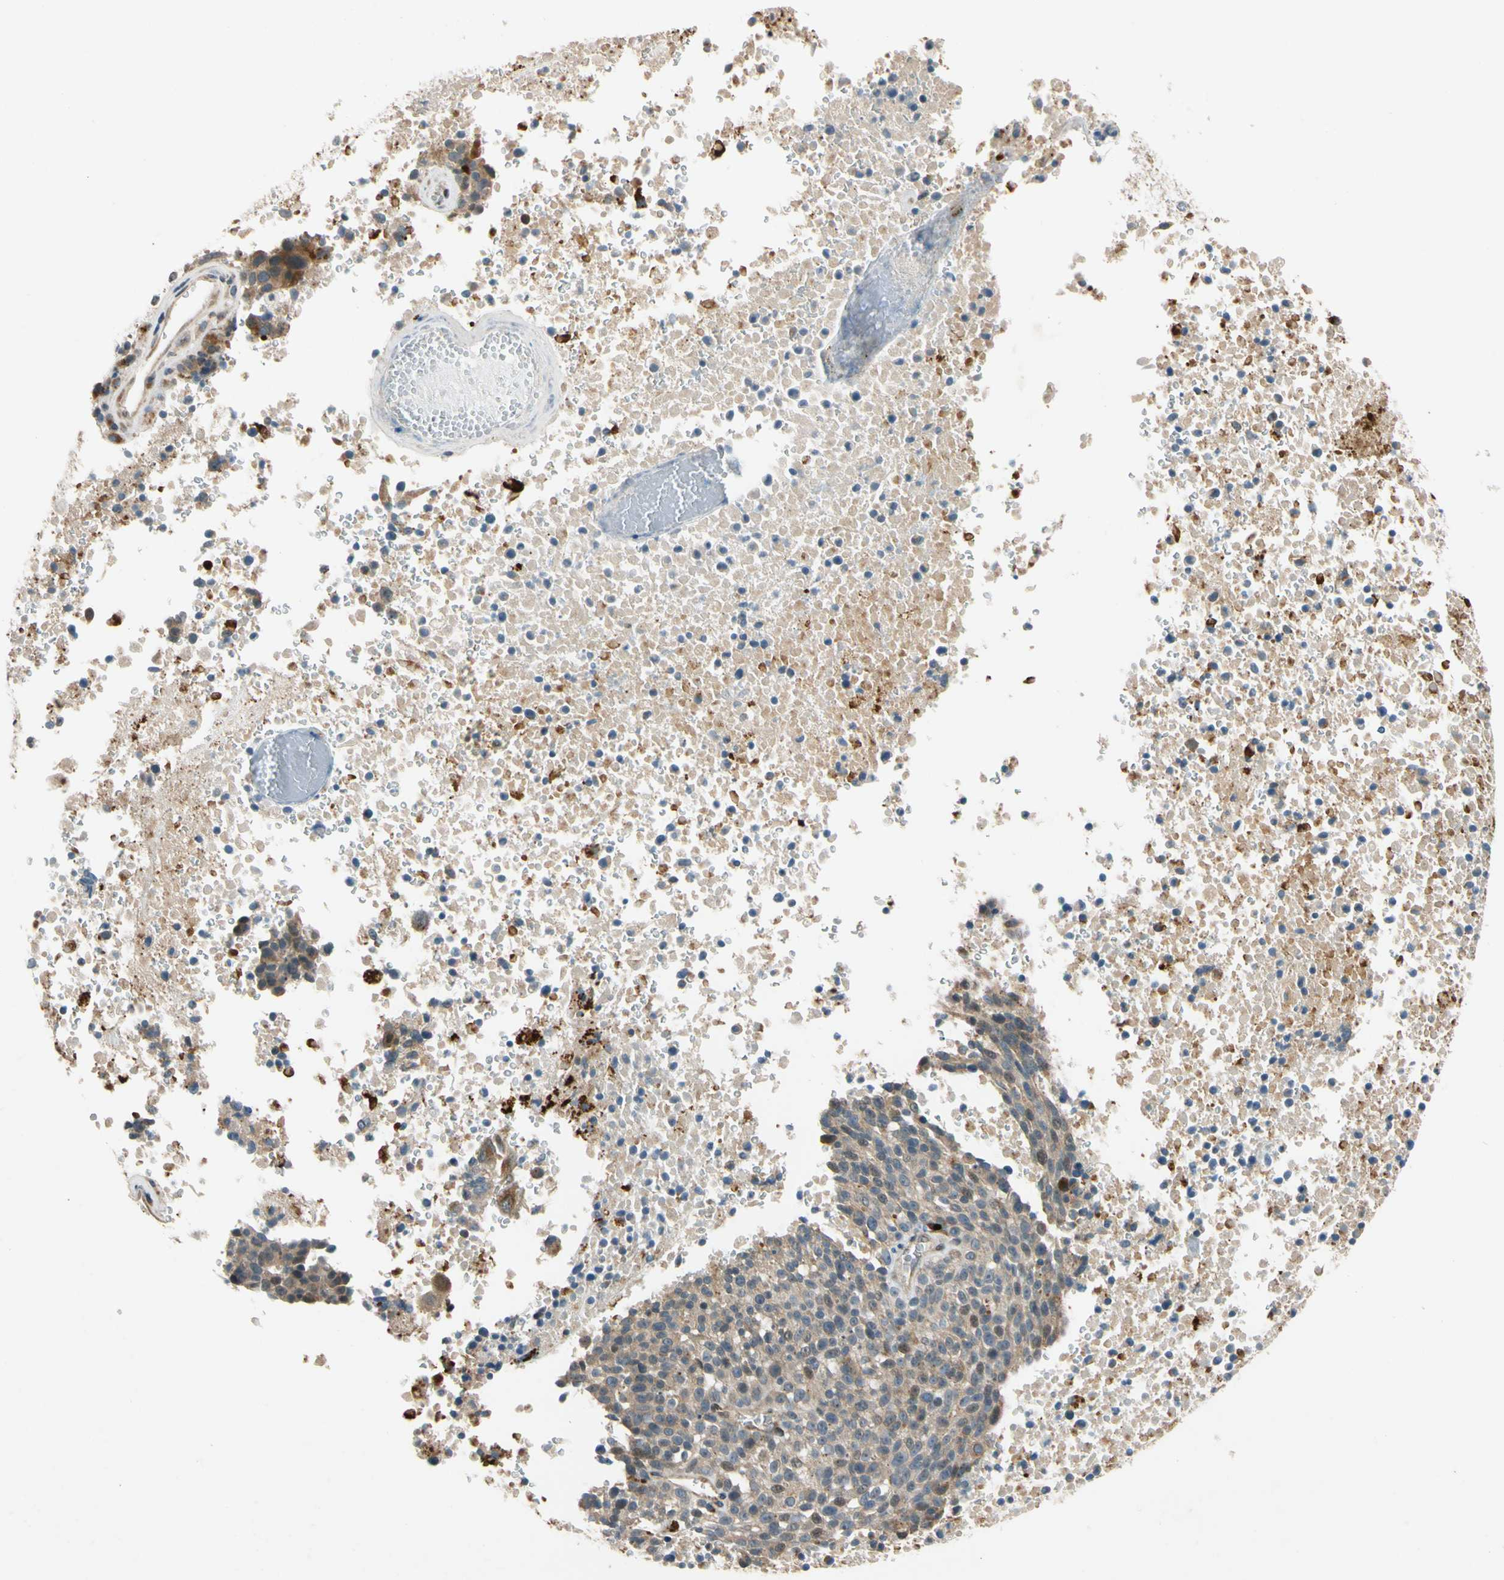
{"staining": {"intensity": "moderate", "quantity": ">75%", "location": "cytoplasmic/membranous"}, "tissue": "melanoma", "cell_type": "Tumor cells", "image_type": "cancer", "snomed": [{"axis": "morphology", "description": "Malignant melanoma, Metastatic site"}, {"axis": "topography", "description": "Cerebral cortex"}], "caption": "There is medium levels of moderate cytoplasmic/membranous positivity in tumor cells of melanoma, as demonstrated by immunohistochemical staining (brown color).", "gene": "MST1R", "patient": {"sex": "female", "age": 52}}